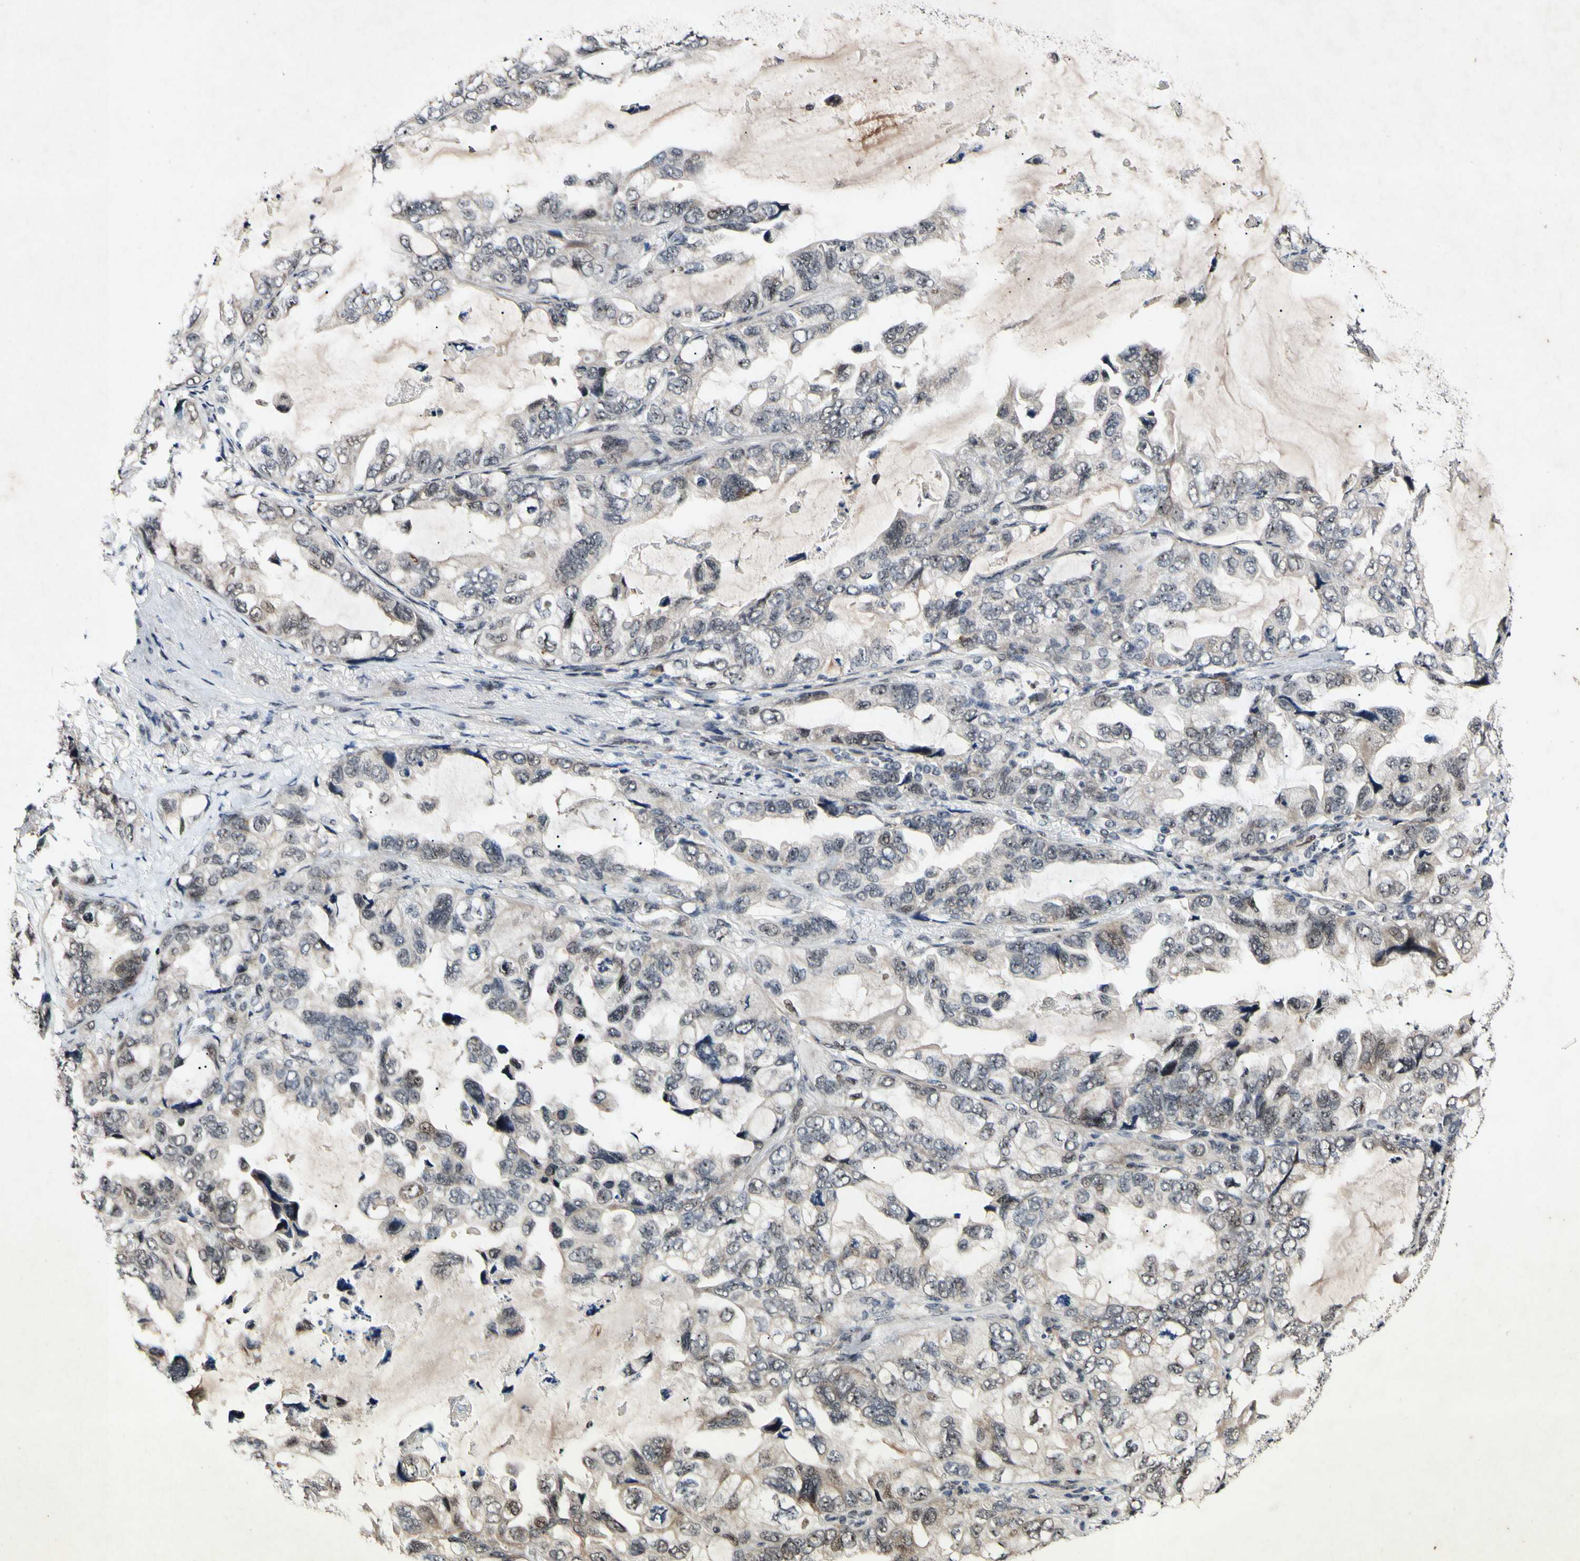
{"staining": {"intensity": "weak", "quantity": "<25%", "location": "cytoplasmic/membranous"}, "tissue": "lung cancer", "cell_type": "Tumor cells", "image_type": "cancer", "snomed": [{"axis": "morphology", "description": "Squamous cell carcinoma, NOS"}, {"axis": "topography", "description": "Lung"}], "caption": "Micrograph shows no significant protein expression in tumor cells of squamous cell carcinoma (lung).", "gene": "POLR2F", "patient": {"sex": "female", "age": 73}}